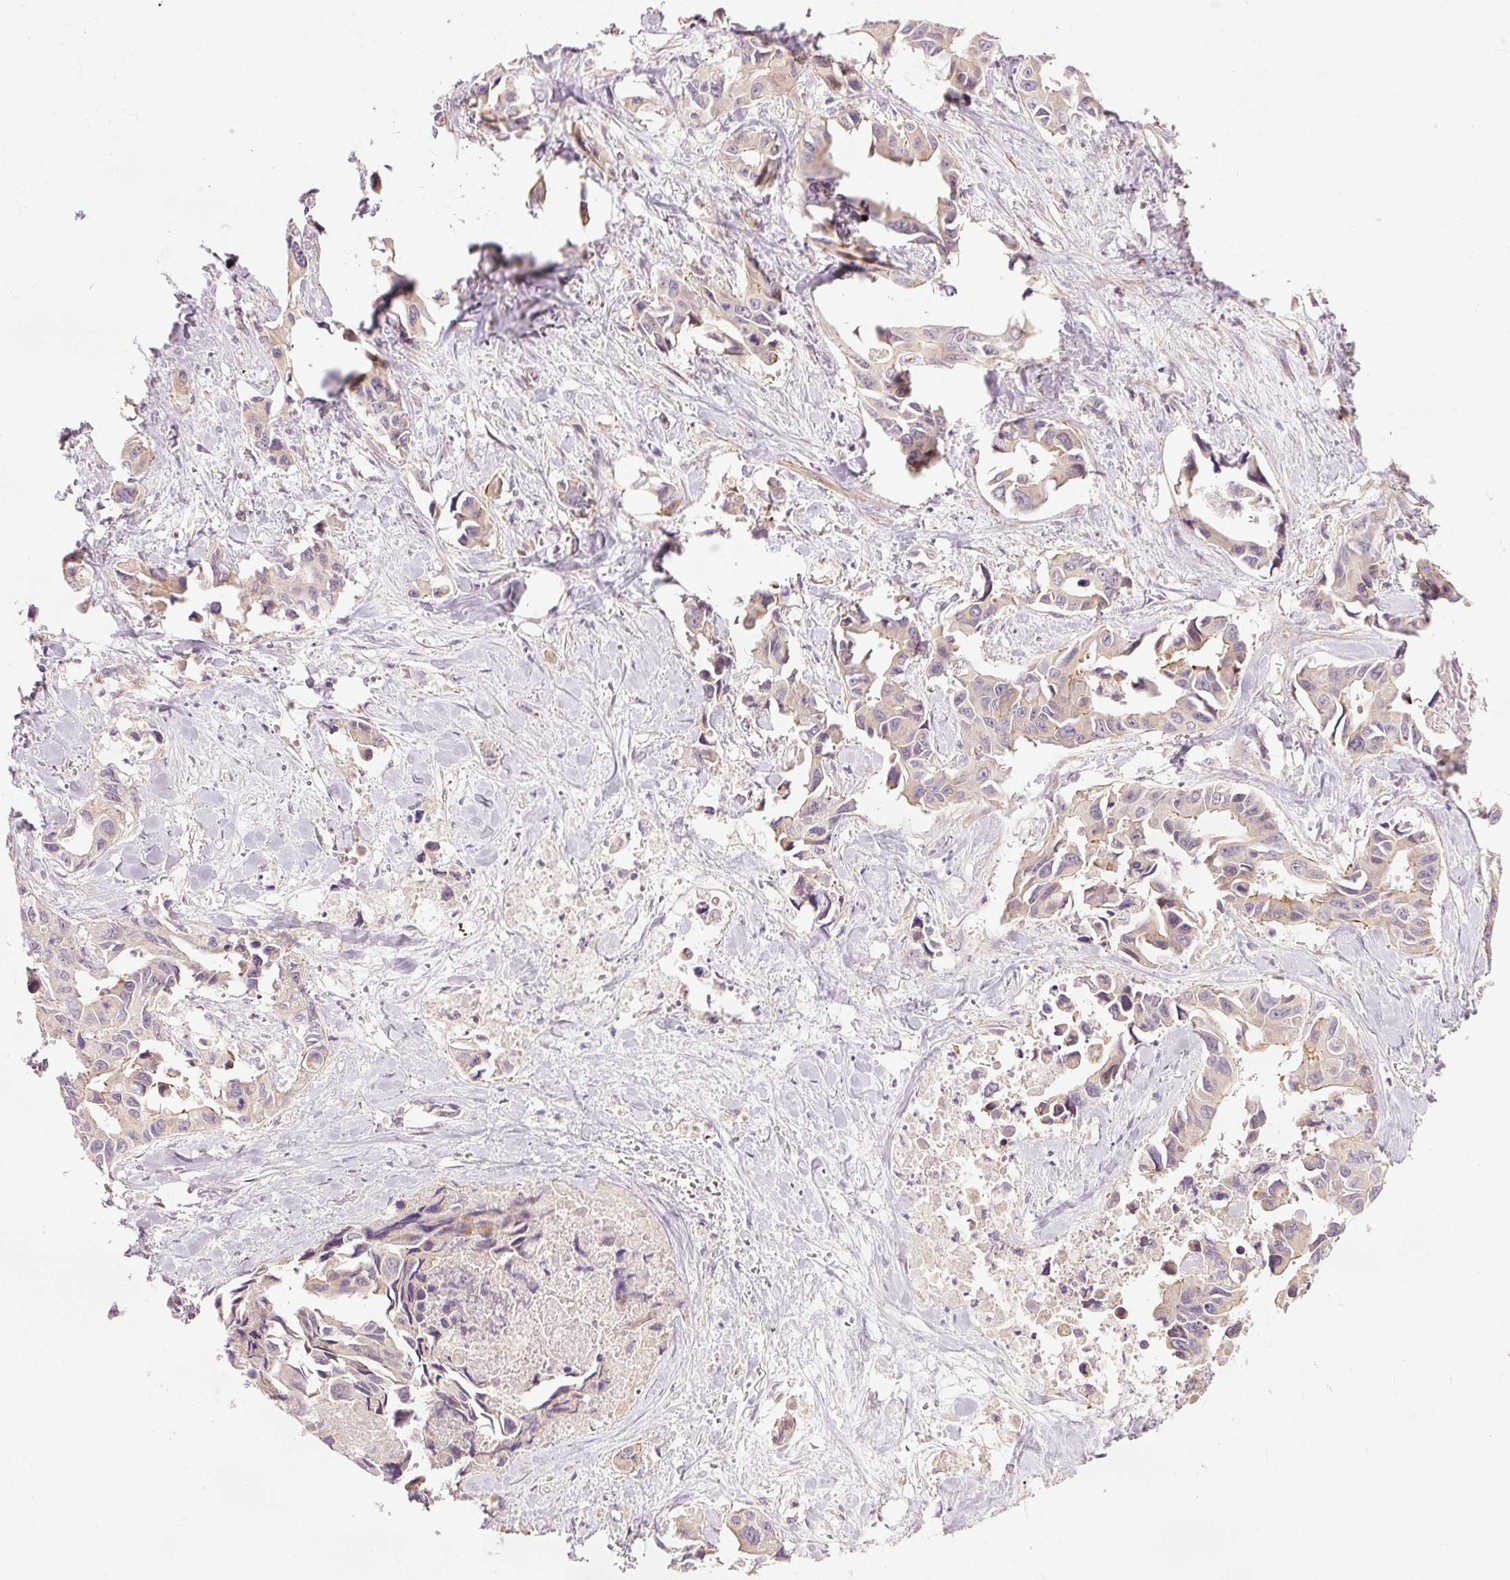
{"staining": {"intensity": "weak", "quantity": "<25%", "location": "cytoplasmic/membranous"}, "tissue": "lung cancer", "cell_type": "Tumor cells", "image_type": "cancer", "snomed": [{"axis": "morphology", "description": "Adenocarcinoma, NOS"}, {"axis": "topography", "description": "Lung"}], "caption": "An immunohistochemistry (IHC) photomicrograph of lung adenocarcinoma is shown. There is no staining in tumor cells of lung adenocarcinoma.", "gene": "SLC29A3", "patient": {"sex": "male", "age": 64}}